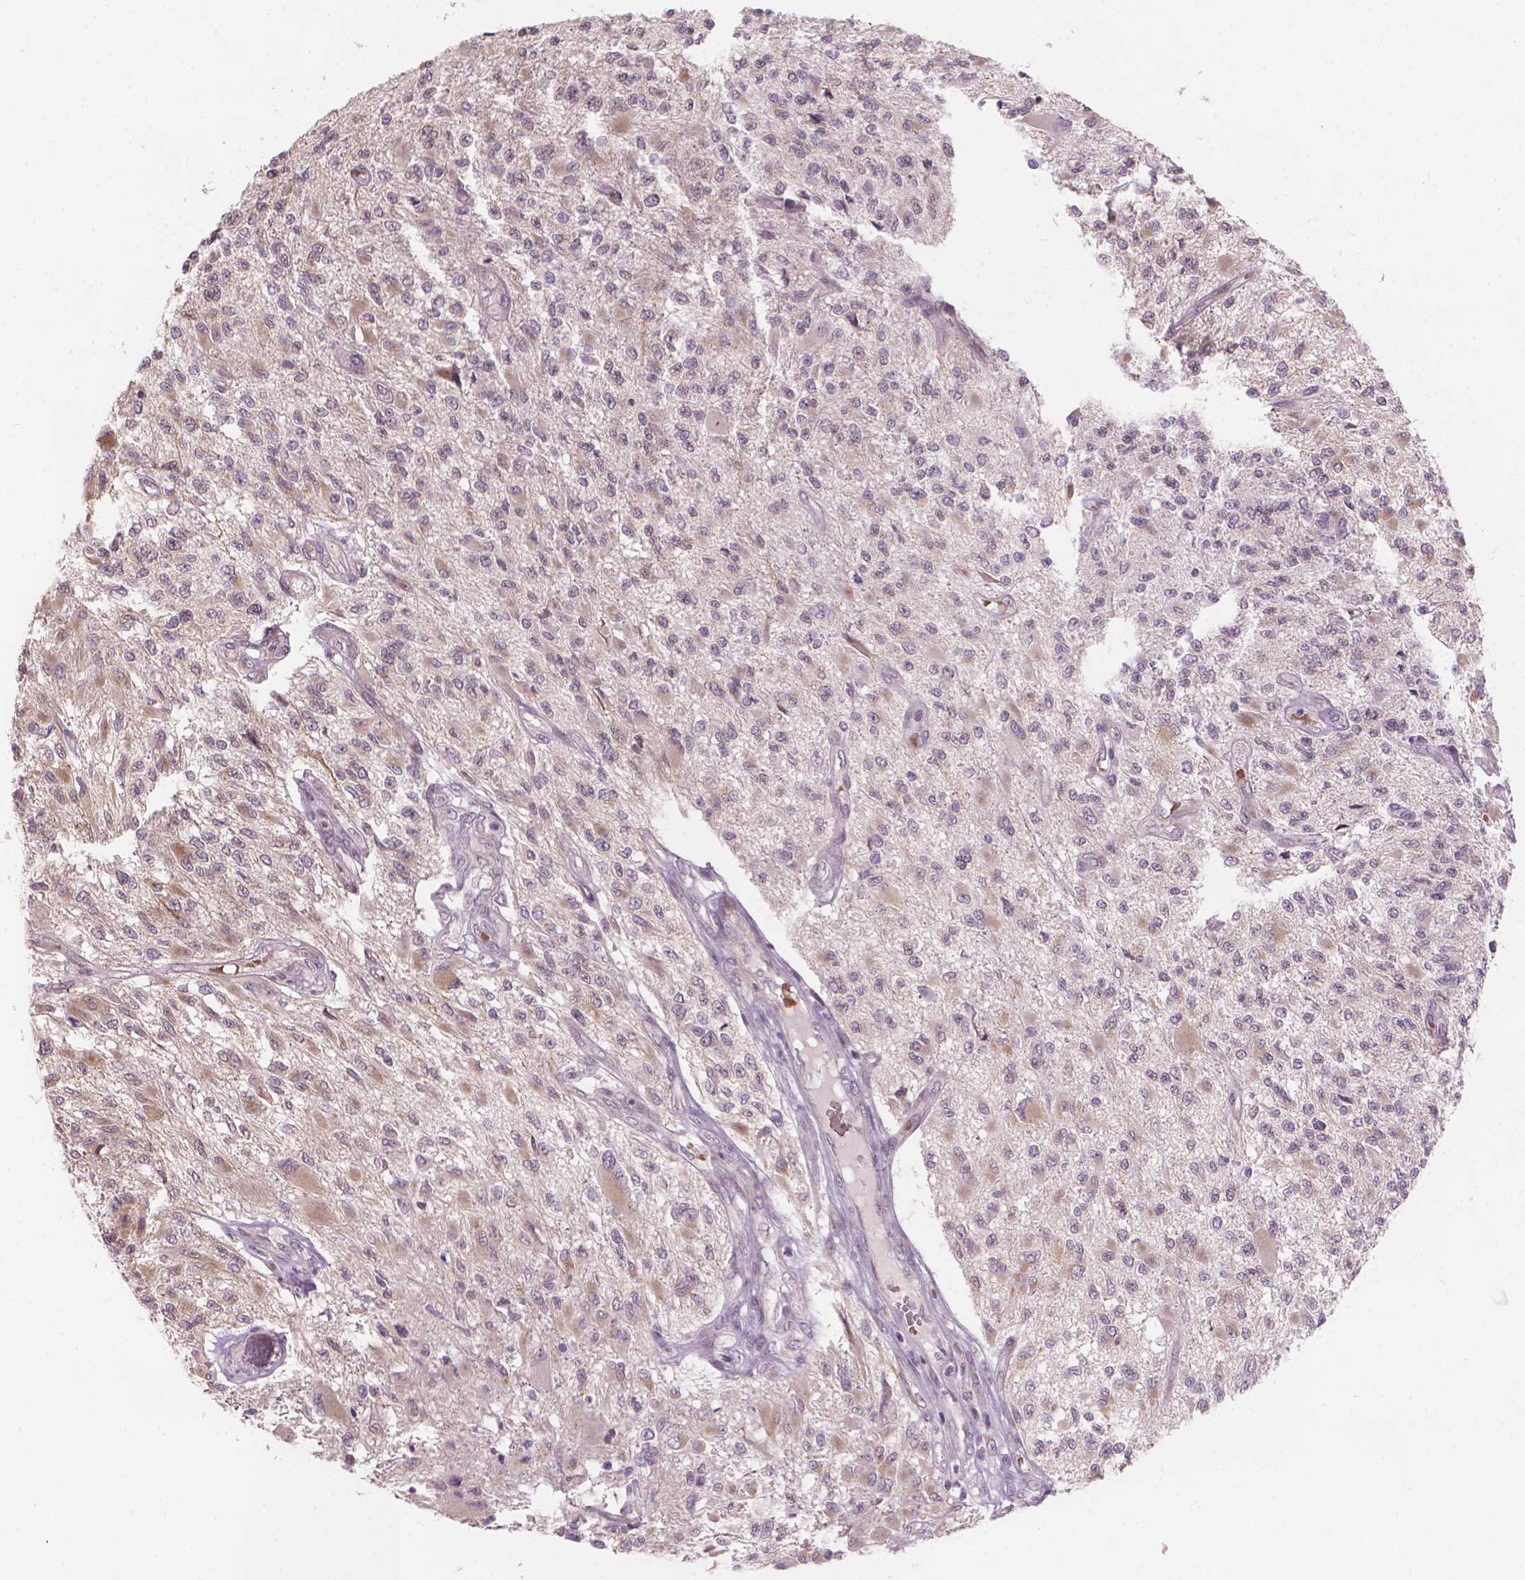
{"staining": {"intensity": "weak", "quantity": "<25%", "location": "cytoplasmic/membranous"}, "tissue": "glioma", "cell_type": "Tumor cells", "image_type": "cancer", "snomed": [{"axis": "morphology", "description": "Glioma, malignant, High grade"}, {"axis": "topography", "description": "Brain"}], "caption": "A photomicrograph of glioma stained for a protein shows no brown staining in tumor cells.", "gene": "IFFO1", "patient": {"sex": "female", "age": 63}}